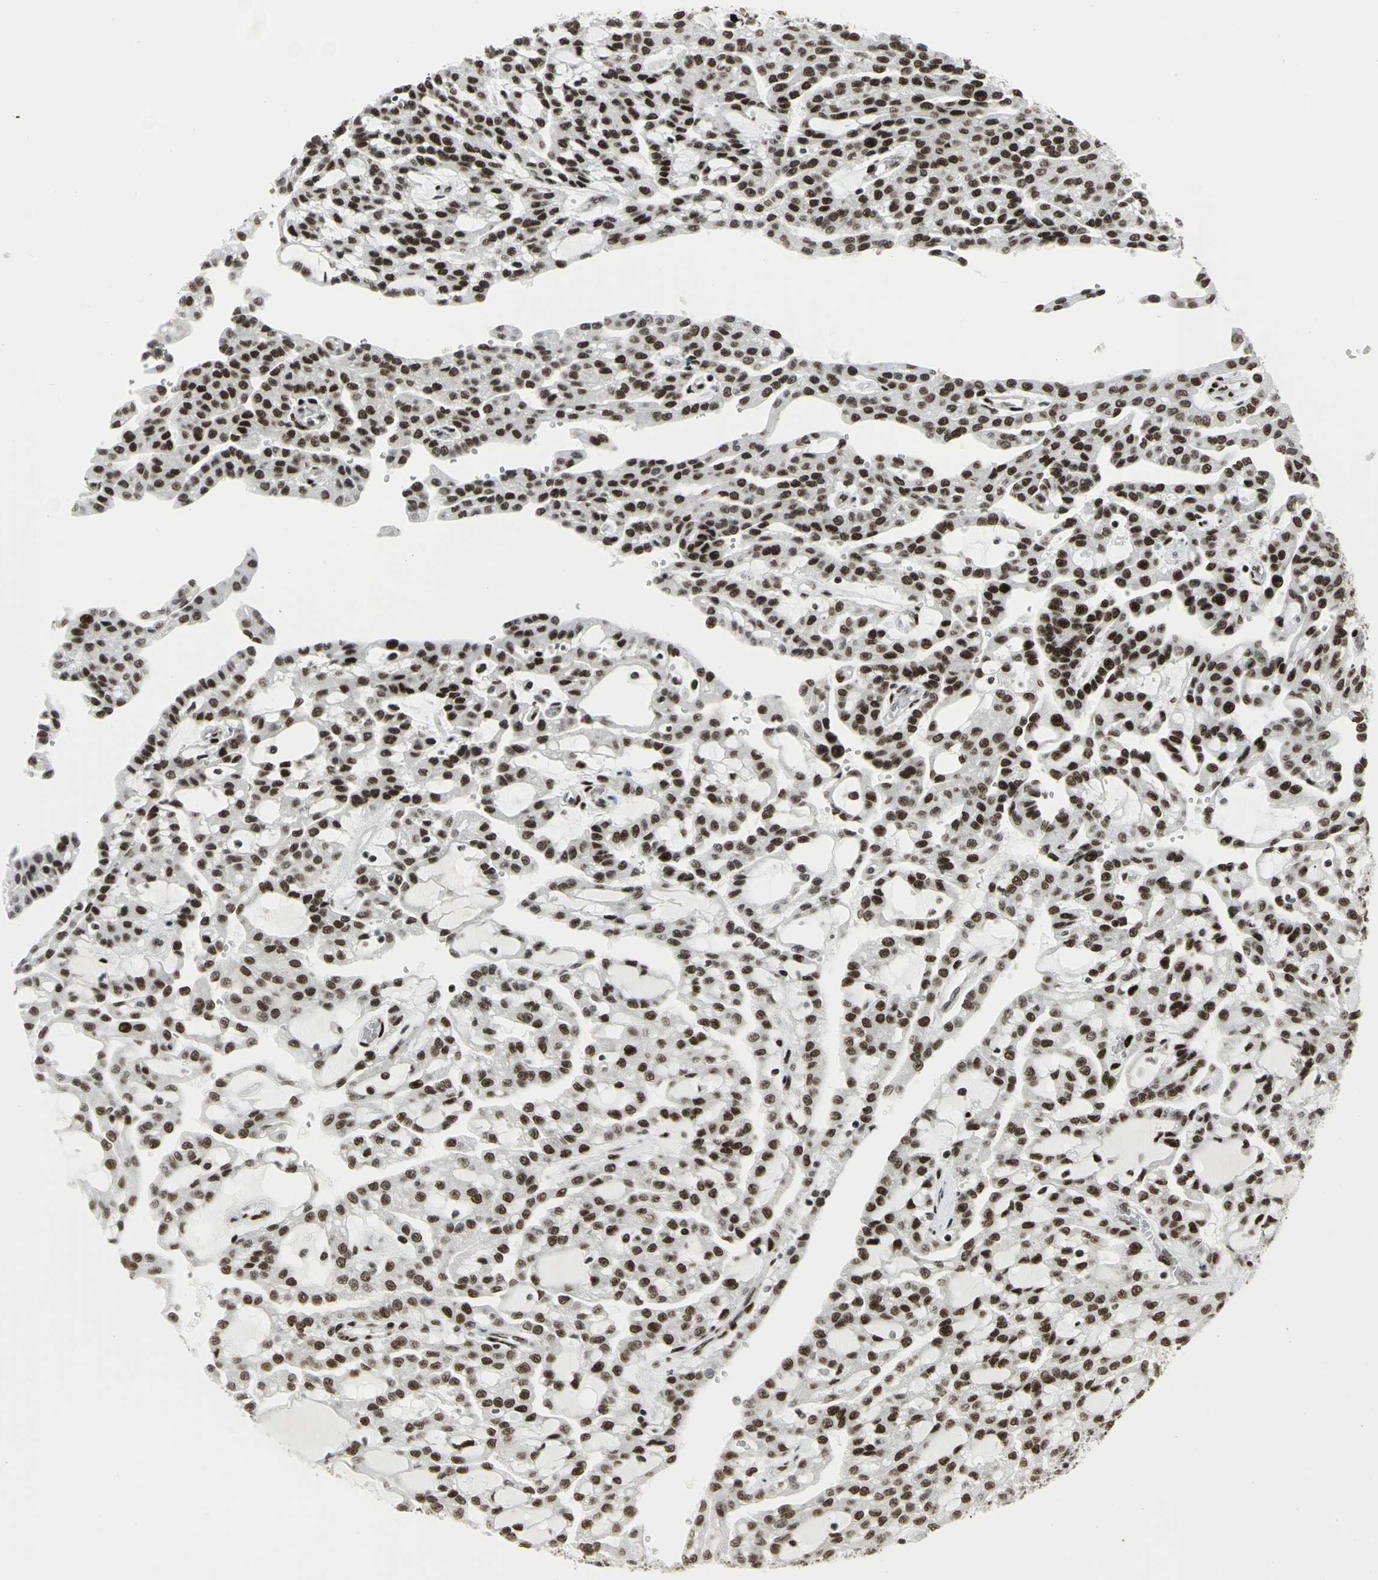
{"staining": {"intensity": "strong", "quantity": ">75%", "location": "nuclear"}, "tissue": "renal cancer", "cell_type": "Tumor cells", "image_type": "cancer", "snomed": [{"axis": "morphology", "description": "Adenocarcinoma, NOS"}, {"axis": "topography", "description": "Kidney"}], "caption": "Immunohistochemical staining of renal cancer (adenocarcinoma) reveals high levels of strong nuclear staining in about >75% of tumor cells. (DAB (3,3'-diaminobenzidine) = brown stain, brightfield microscopy at high magnification).", "gene": "SMARCA4", "patient": {"sex": "male", "age": 63}}